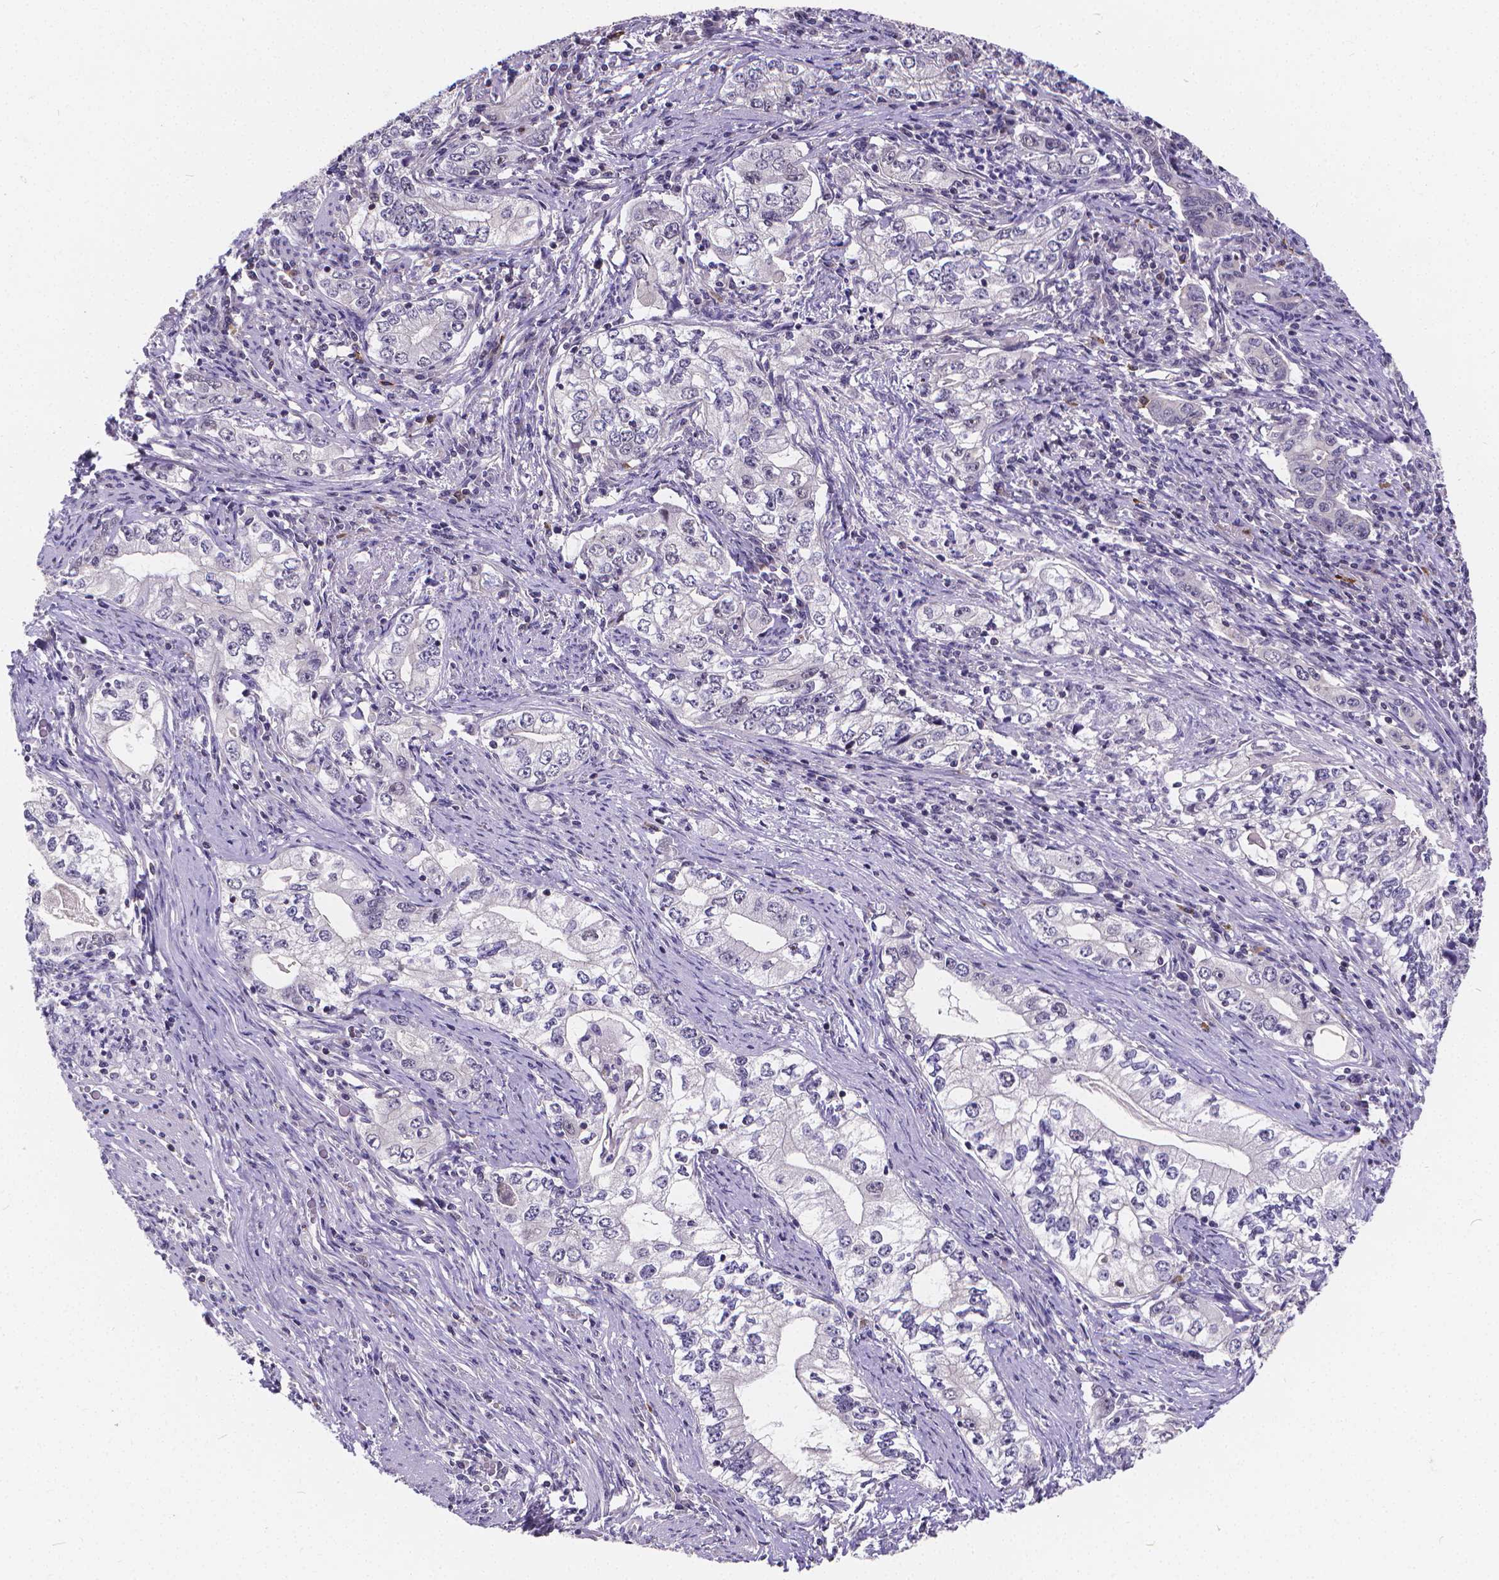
{"staining": {"intensity": "negative", "quantity": "none", "location": "none"}, "tissue": "stomach cancer", "cell_type": "Tumor cells", "image_type": "cancer", "snomed": [{"axis": "morphology", "description": "Adenocarcinoma, NOS"}, {"axis": "topography", "description": "Stomach, lower"}], "caption": "High magnification brightfield microscopy of stomach cancer (adenocarcinoma) stained with DAB (brown) and counterstained with hematoxylin (blue): tumor cells show no significant expression.", "gene": "GLRB", "patient": {"sex": "female", "age": 72}}